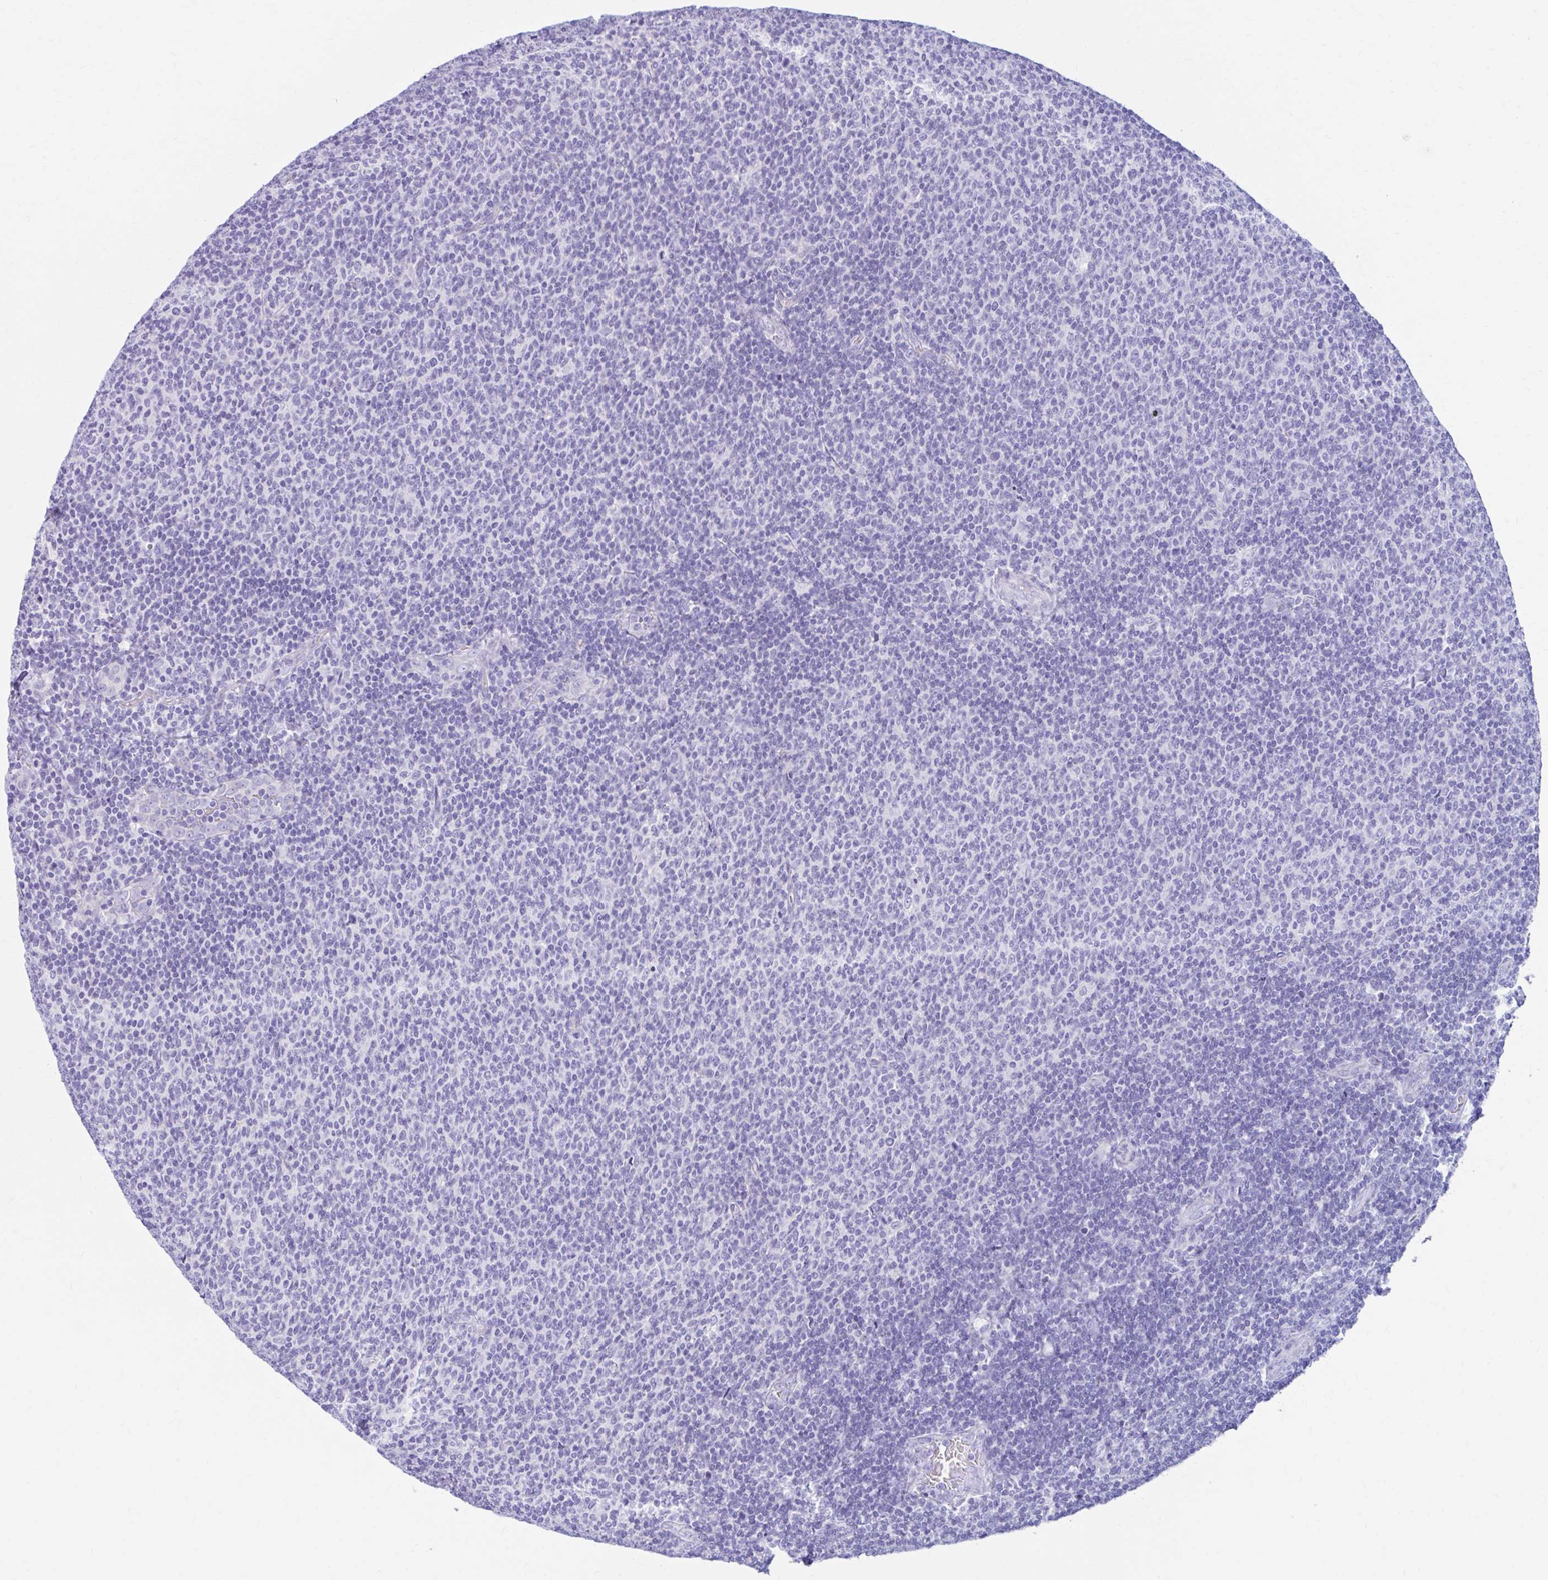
{"staining": {"intensity": "negative", "quantity": "none", "location": "none"}, "tissue": "lymphoma", "cell_type": "Tumor cells", "image_type": "cancer", "snomed": [{"axis": "morphology", "description": "Malignant lymphoma, non-Hodgkin's type, Low grade"}, {"axis": "topography", "description": "Lymph node"}], "caption": "Lymphoma stained for a protein using immunohistochemistry exhibits no staining tumor cells.", "gene": "NSG2", "patient": {"sex": "male", "age": 52}}